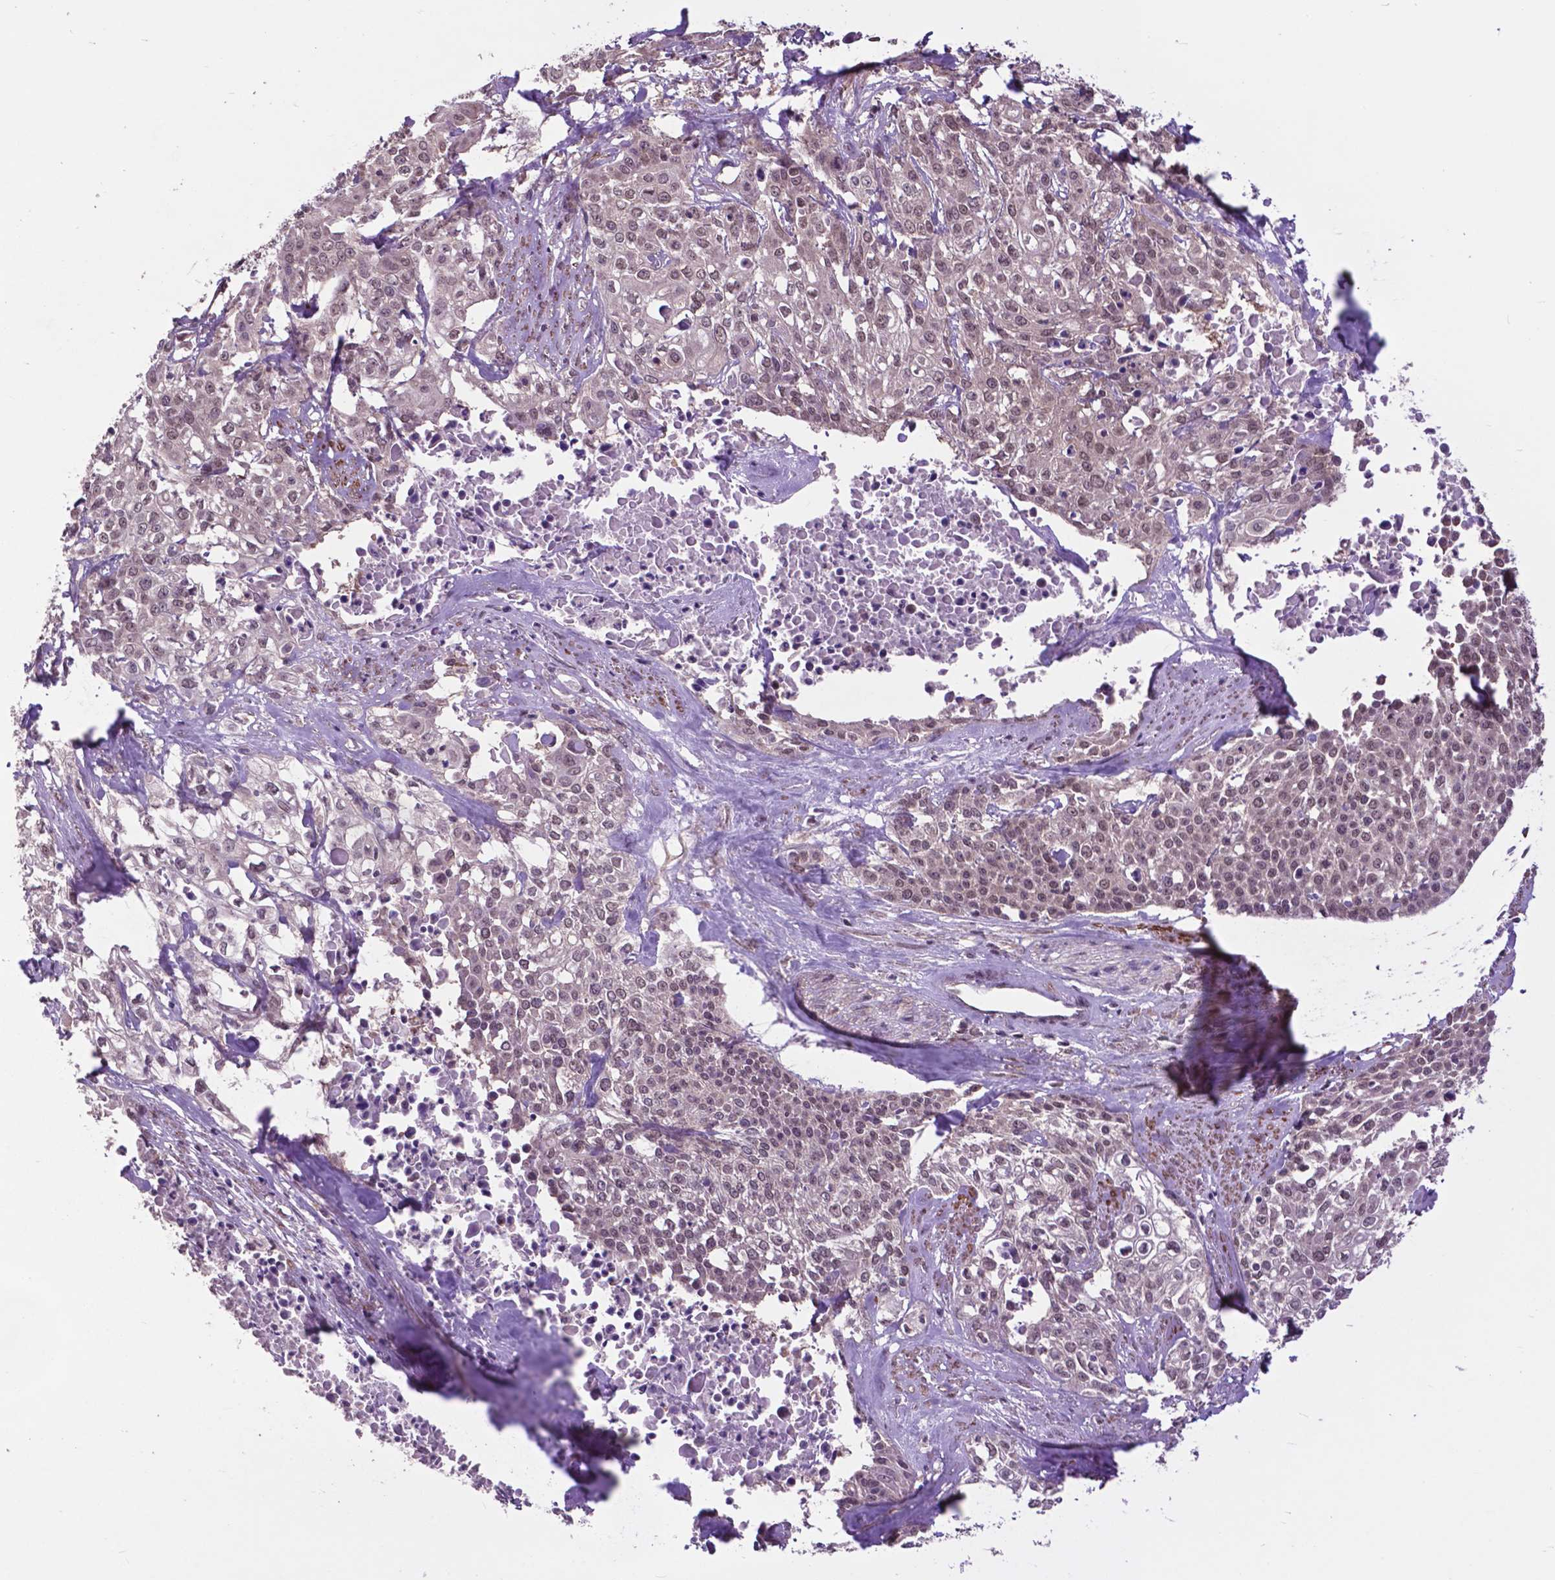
{"staining": {"intensity": "weak", "quantity": "25%-75%", "location": "nuclear"}, "tissue": "cervical cancer", "cell_type": "Tumor cells", "image_type": "cancer", "snomed": [{"axis": "morphology", "description": "Squamous cell carcinoma, NOS"}, {"axis": "topography", "description": "Cervix"}], "caption": "This histopathology image exhibits immunohistochemistry (IHC) staining of human squamous cell carcinoma (cervical), with low weak nuclear expression in about 25%-75% of tumor cells.", "gene": "OTUB1", "patient": {"sex": "female", "age": 39}}